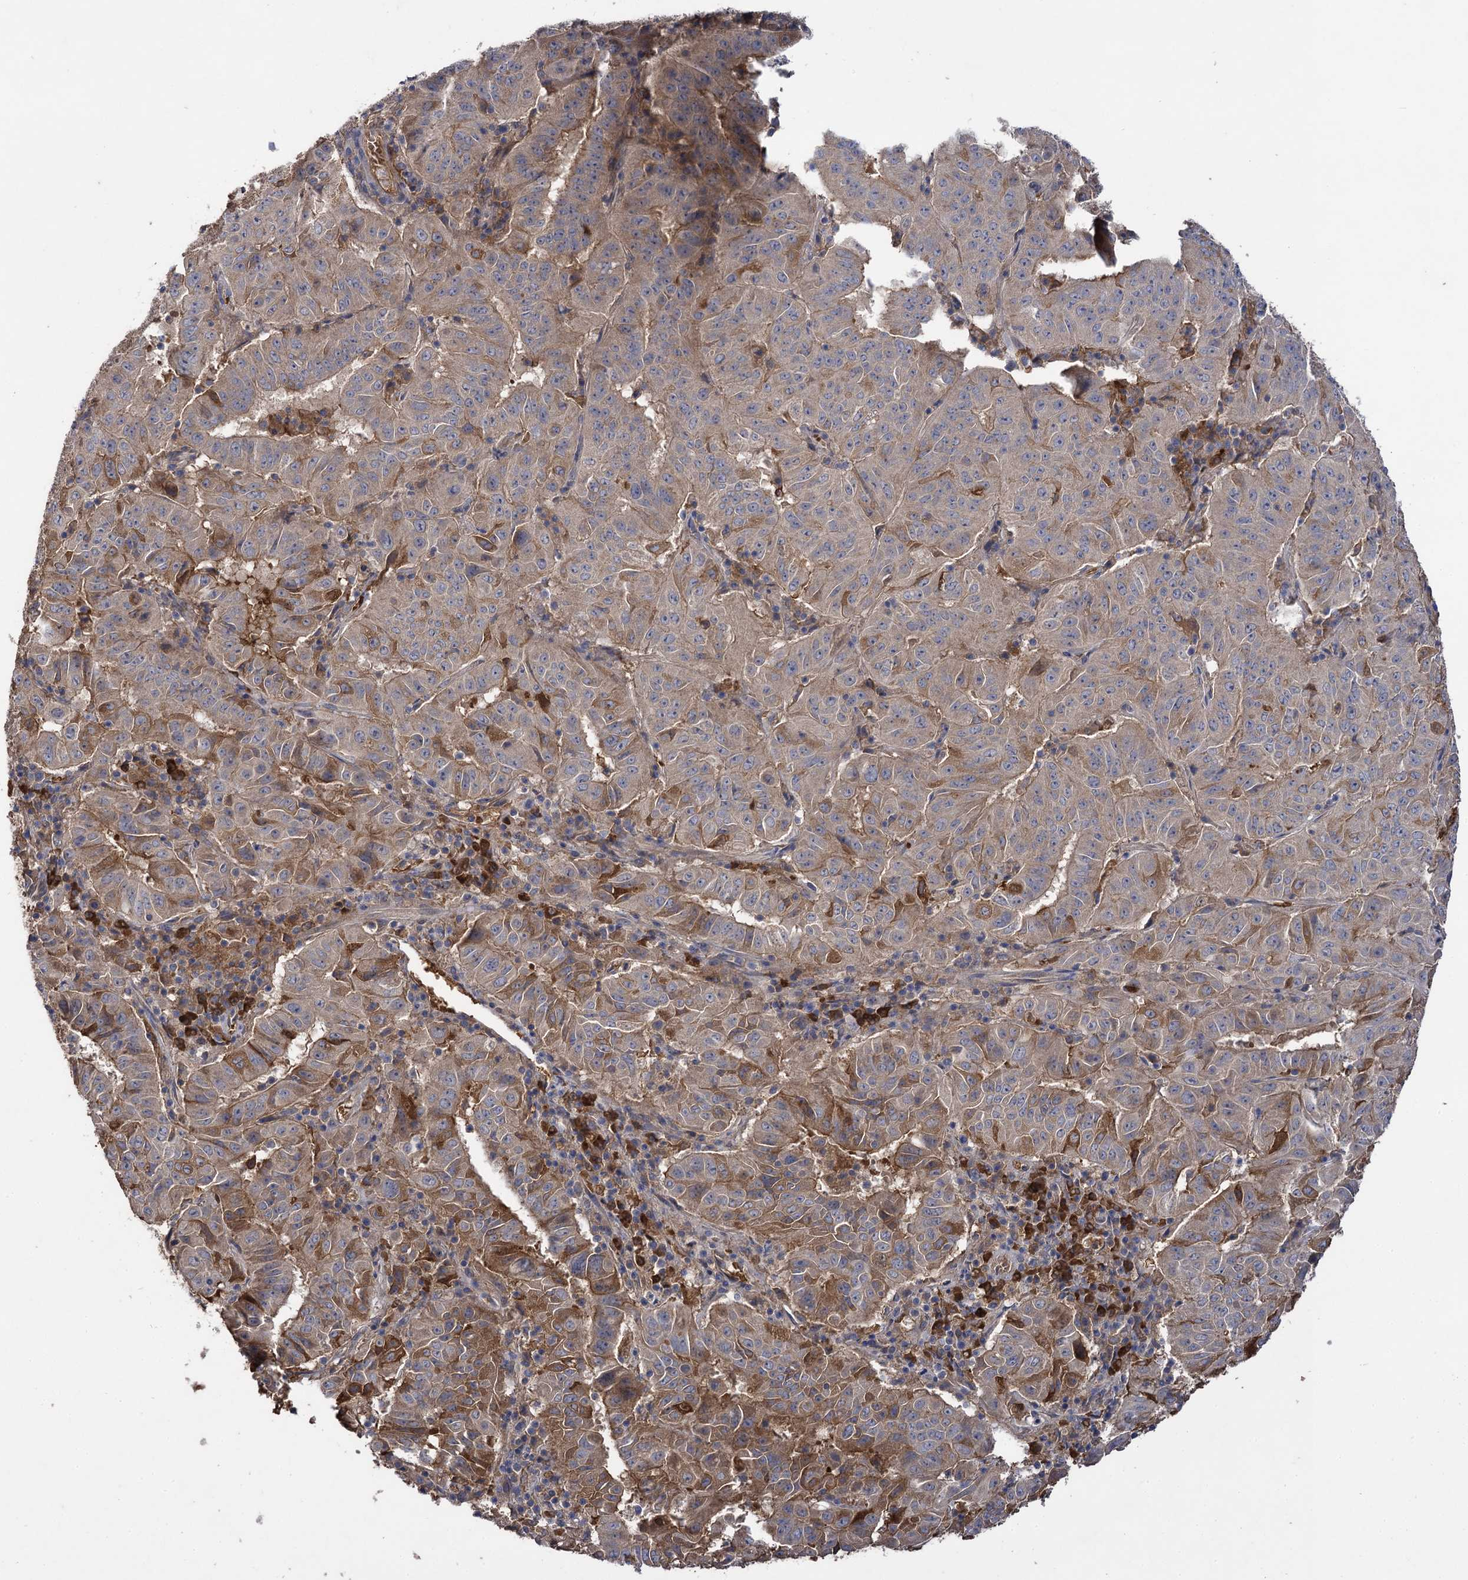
{"staining": {"intensity": "moderate", "quantity": "25%-75%", "location": "cytoplasmic/membranous"}, "tissue": "pancreatic cancer", "cell_type": "Tumor cells", "image_type": "cancer", "snomed": [{"axis": "morphology", "description": "Adenocarcinoma, NOS"}, {"axis": "topography", "description": "Pancreas"}], "caption": "Pancreatic adenocarcinoma stained with immunohistochemistry exhibits moderate cytoplasmic/membranous positivity in approximately 25%-75% of tumor cells.", "gene": "USP50", "patient": {"sex": "male", "age": 63}}